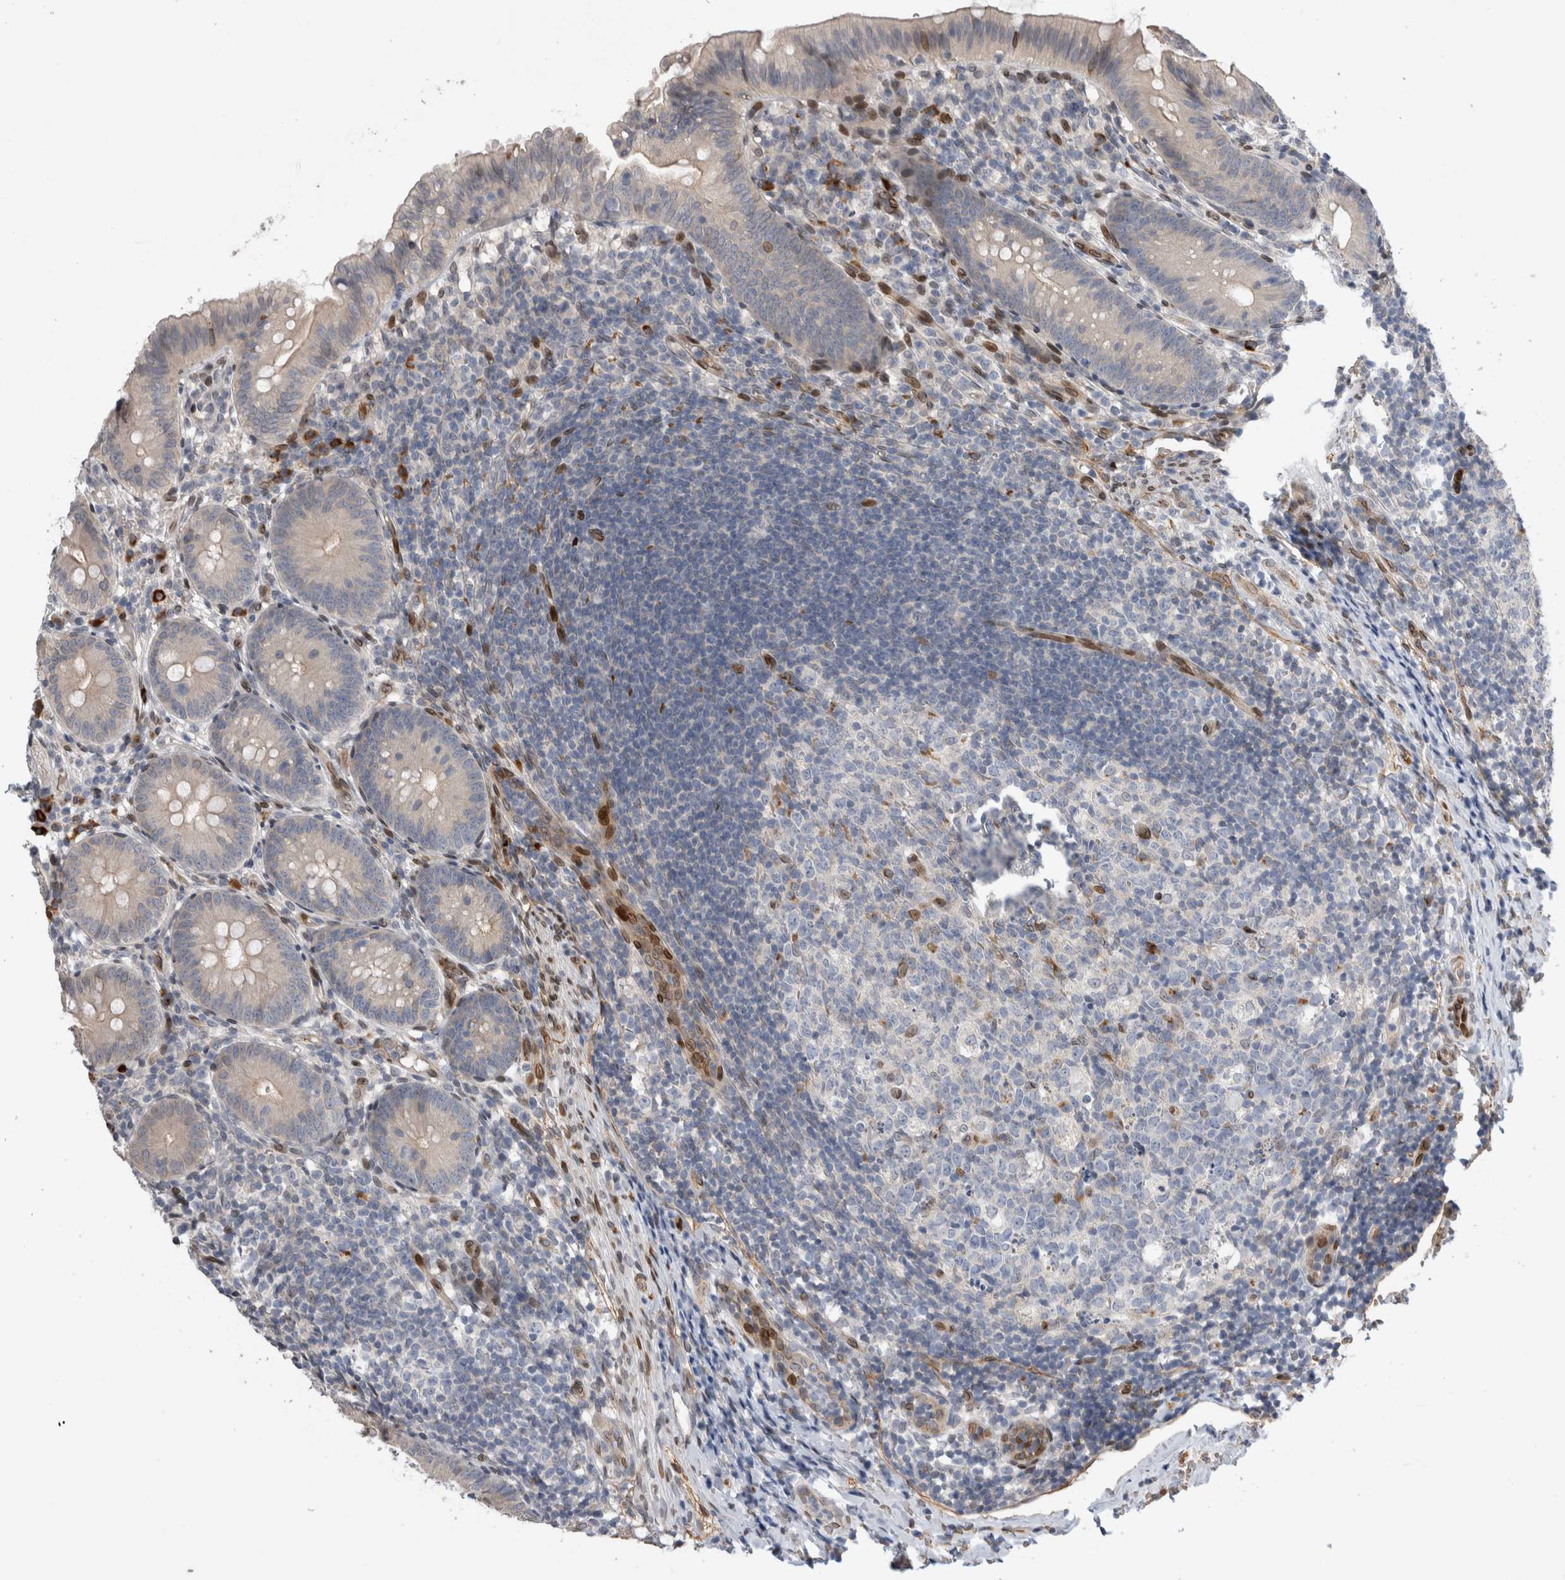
{"staining": {"intensity": "negative", "quantity": "none", "location": "none"}, "tissue": "appendix", "cell_type": "Glandular cells", "image_type": "normal", "snomed": [{"axis": "morphology", "description": "Normal tissue, NOS"}, {"axis": "topography", "description": "Appendix"}], "caption": "DAB immunohistochemical staining of normal appendix shows no significant expression in glandular cells.", "gene": "DMTN", "patient": {"sex": "male", "age": 1}}